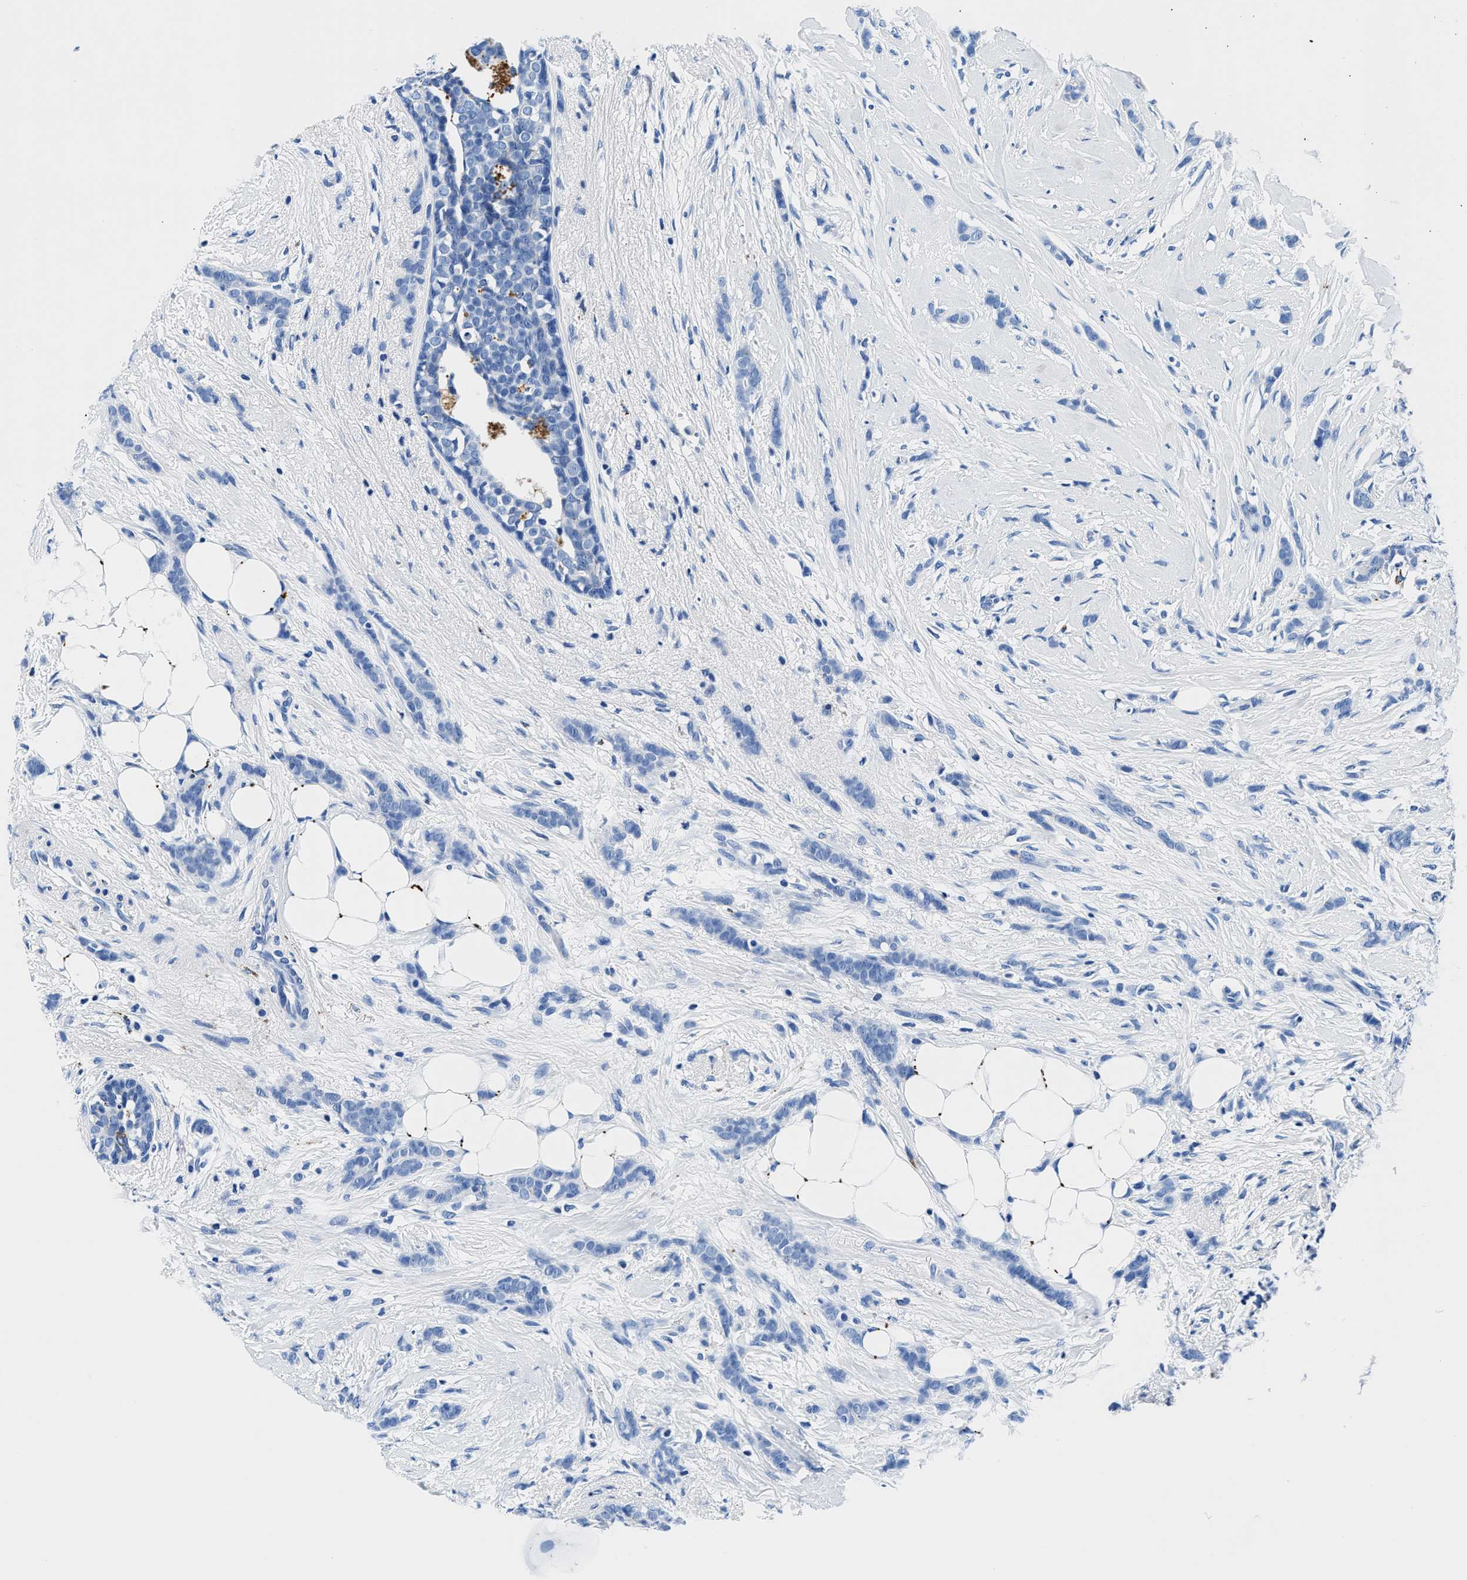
{"staining": {"intensity": "negative", "quantity": "none", "location": "none"}, "tissue": "breast cancer", "cell_type": "Tumor cells", "image_type": "cancer", "snomed": [{"axis": "morphology", "description": "Lobular carcinoma, in situ"}, {"axis": "morphology", "description": "Lobular carcinoma"}, {"axis": "topography", "description": "Breast"}], "caption": "Immunohistochemistry micrograph of neoplastic tissue: breast cancer (lobular carcinoma in situ) stained with DAB displays no significant protein staining in tumor cells.", "gene": "OR14K1", "patient": {"sex": "female", "age": 41}}